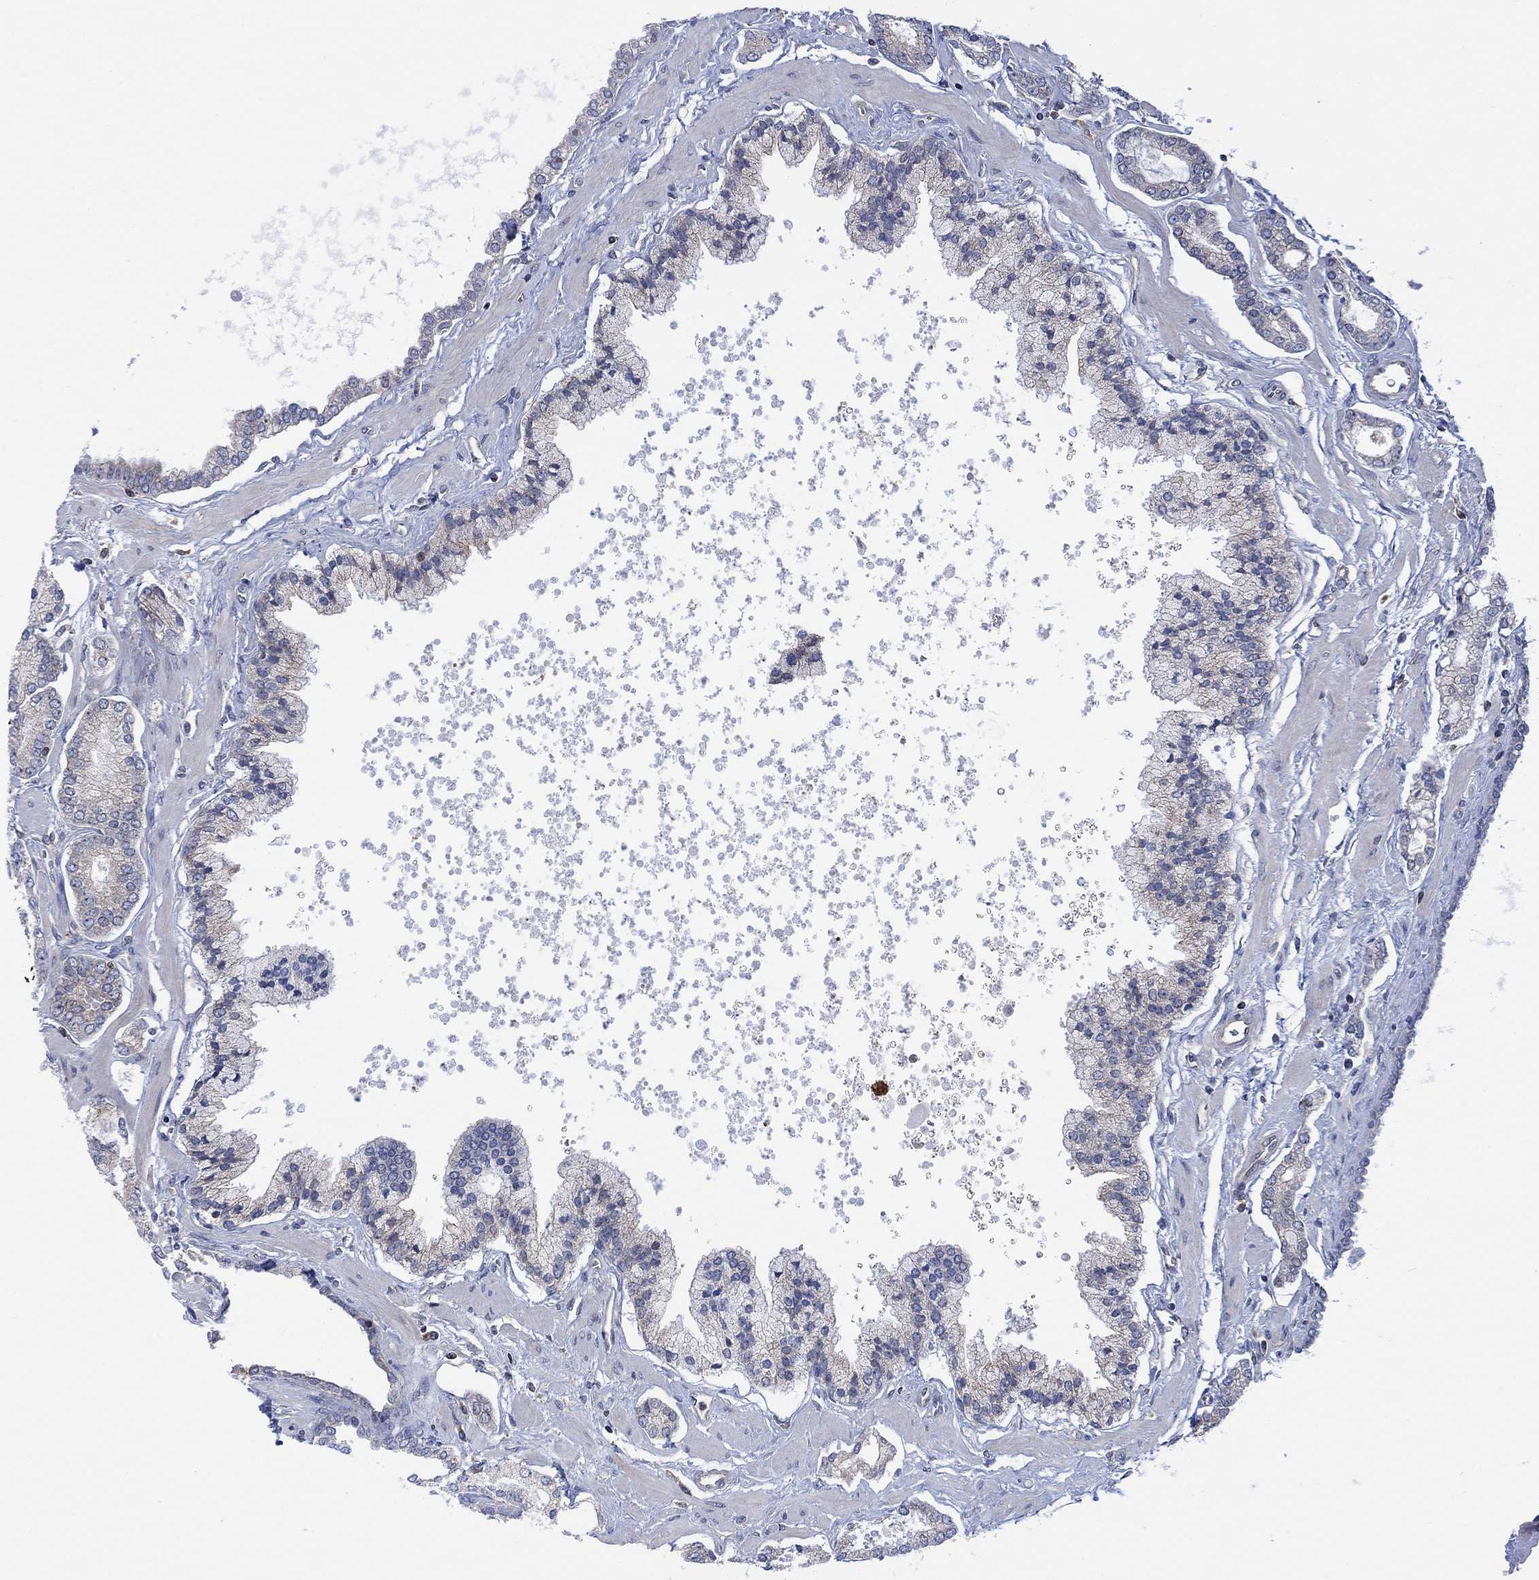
{"staining": {"intensity": "negative", "quantity": "none", "location": "none"}, "tissue": "prostate cancer", "cell_type": "Tumor cells", "image_type": "cancer", "snomed": [{"axis": "morphology", "description": "Adenocarcinoma, NOS"}, {"axis": "topography", "description": "Prostate"}], "caption": "The immunohistochemistry (IHC) micrograph has no significant positivity in tumor cells of adenocarcinoma (prostate) tissue.", "gene": "GBP5", "patient": {"sex": "male", "age": 63}}